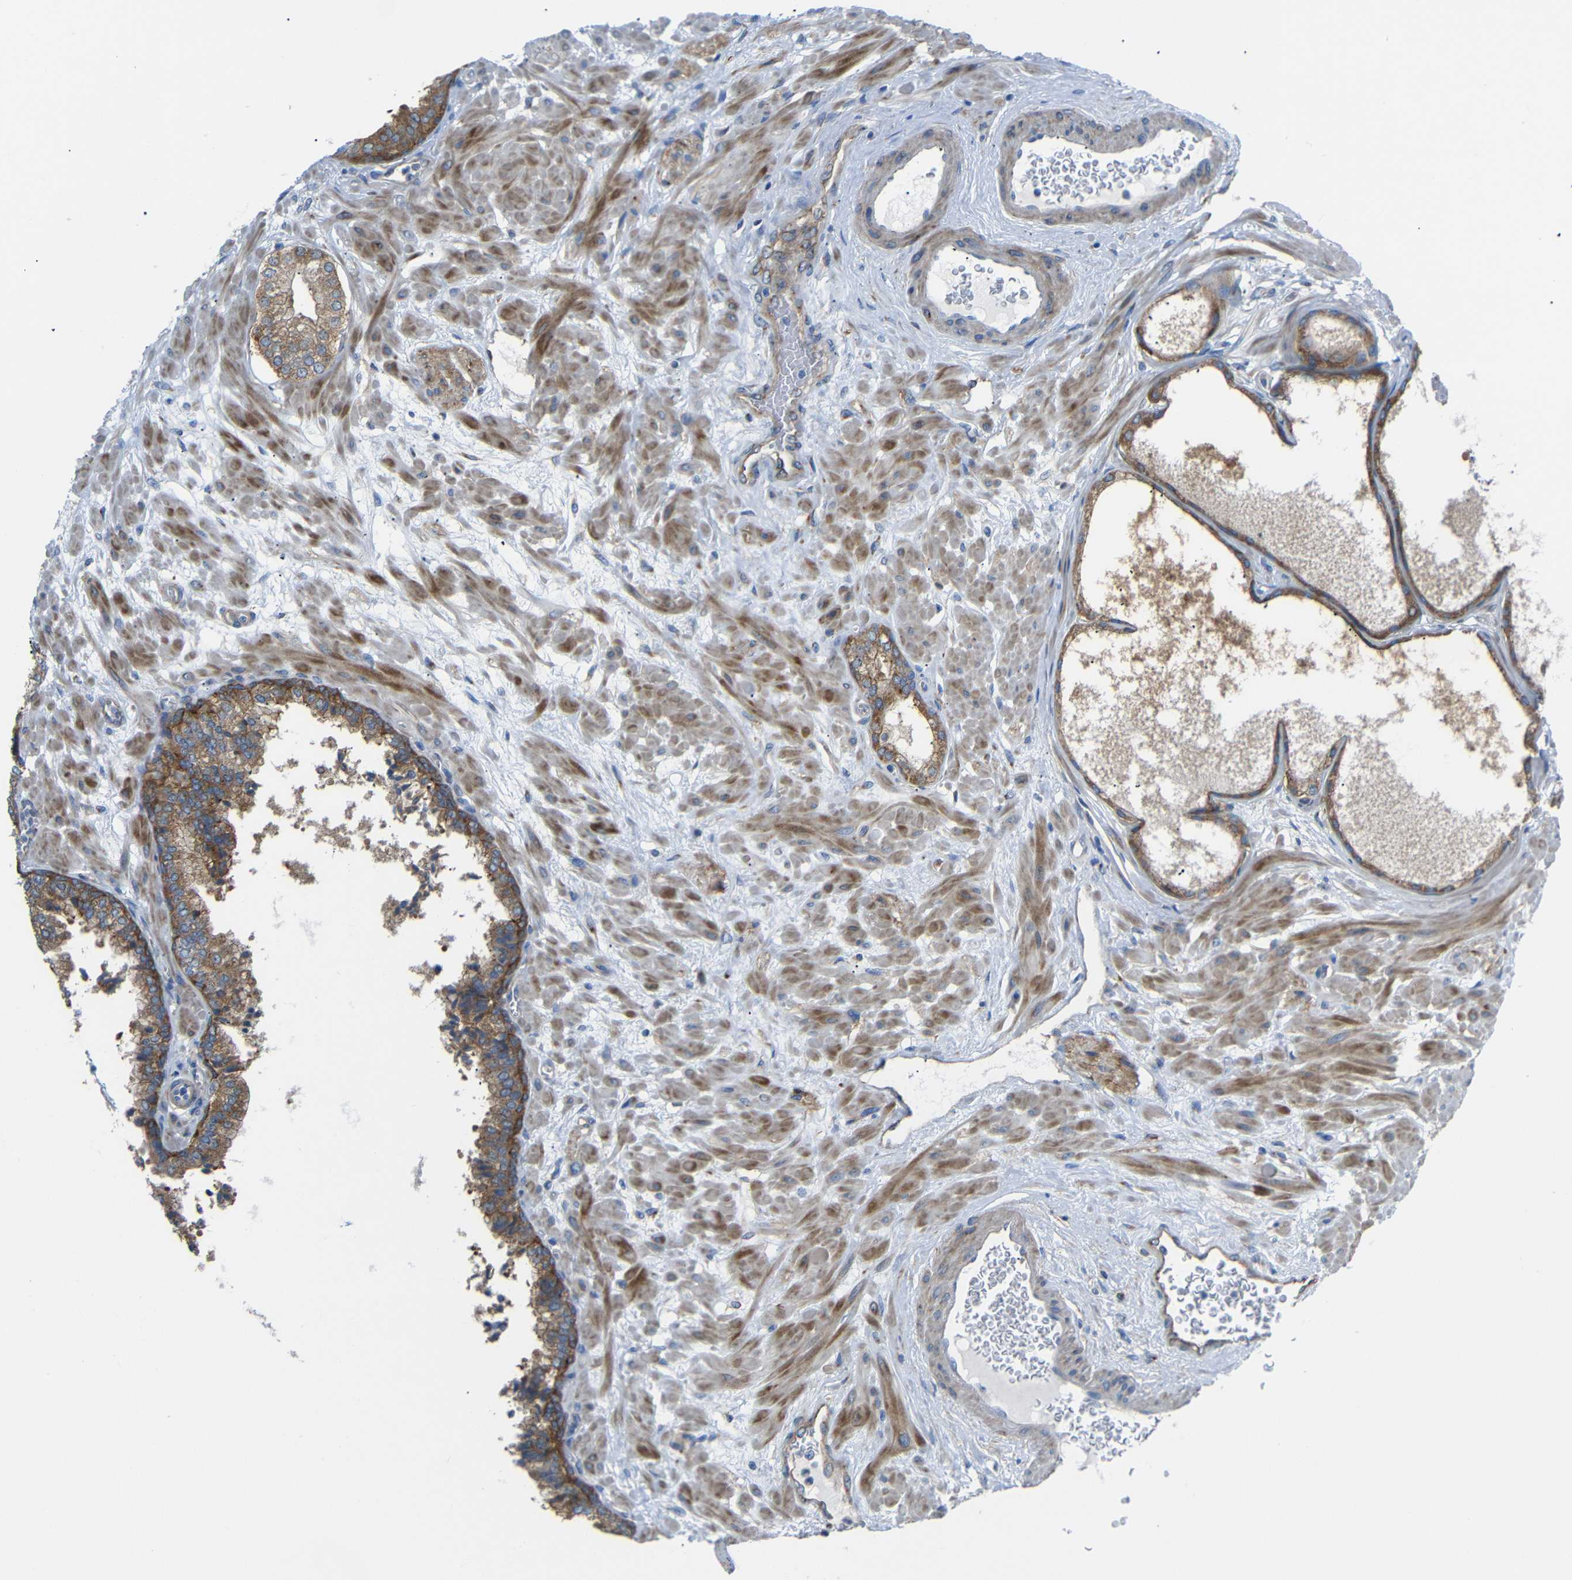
{"staining": {"intensity": "moderate", "quantity": ">75%", "location": "cytoplasmic/membranous"}, "tissue": "prostate", "cell_type": "Glandular cells", "image_type": "normal", "snomed": [{"axis": "morphology", "description": "Normal tissue, NOS"}, {"axis": "morphology", "description": "Urothelial carcinoma, Low grade"}, {"axis": "topography", "description": "Urinary bladder"}, {"axis": "topography", "description": "Prostate"}], "caption": "Immunohistochemical staining of unremarkable human prostate demonstrates medium levels of moderate cytoplasmic/membranous positivity in about >75% of glandular cells.", "gene": "SYPL1", "patient": {"sex": "male", "age": 60}}